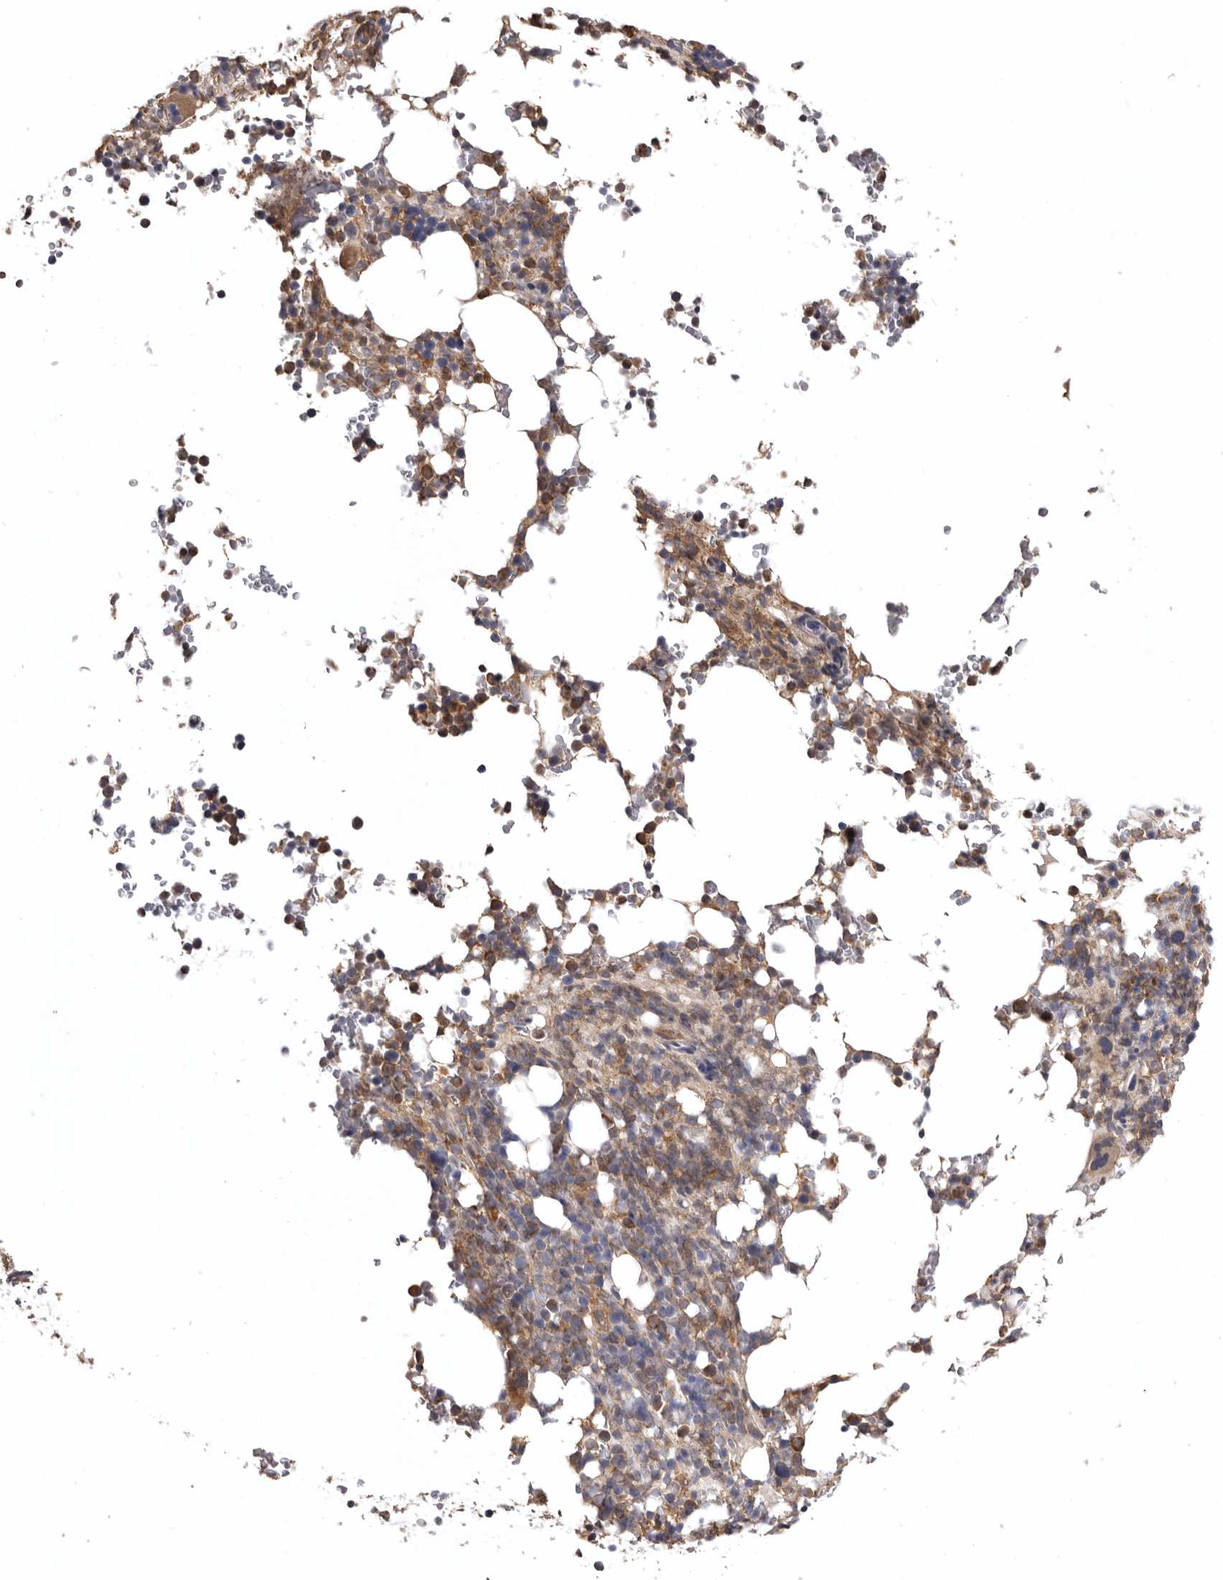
{"staining": {"intensity": "moderate", "quantity": "25%-75%", "location": "cytoplasmic/membranous"}, "tissue": "bone marrow", "cell_type": "Hematopoietic cells", "image_type": "normal", "snomed": [{"axis": "morphology", "description": "Normal tissue, NOS"}, {"axis": "topography", "description": "Bone marrow"}], "caption": "Immunohistochemical staining of normal human bone marrow shows moderate cytoplasmic/membranous protein expression in approximately 25%-75% of hematopoietic cells. Nuclei are stained in blue.", "gene": "INKA2", "patient": {"sex": "male", "age": 58}}